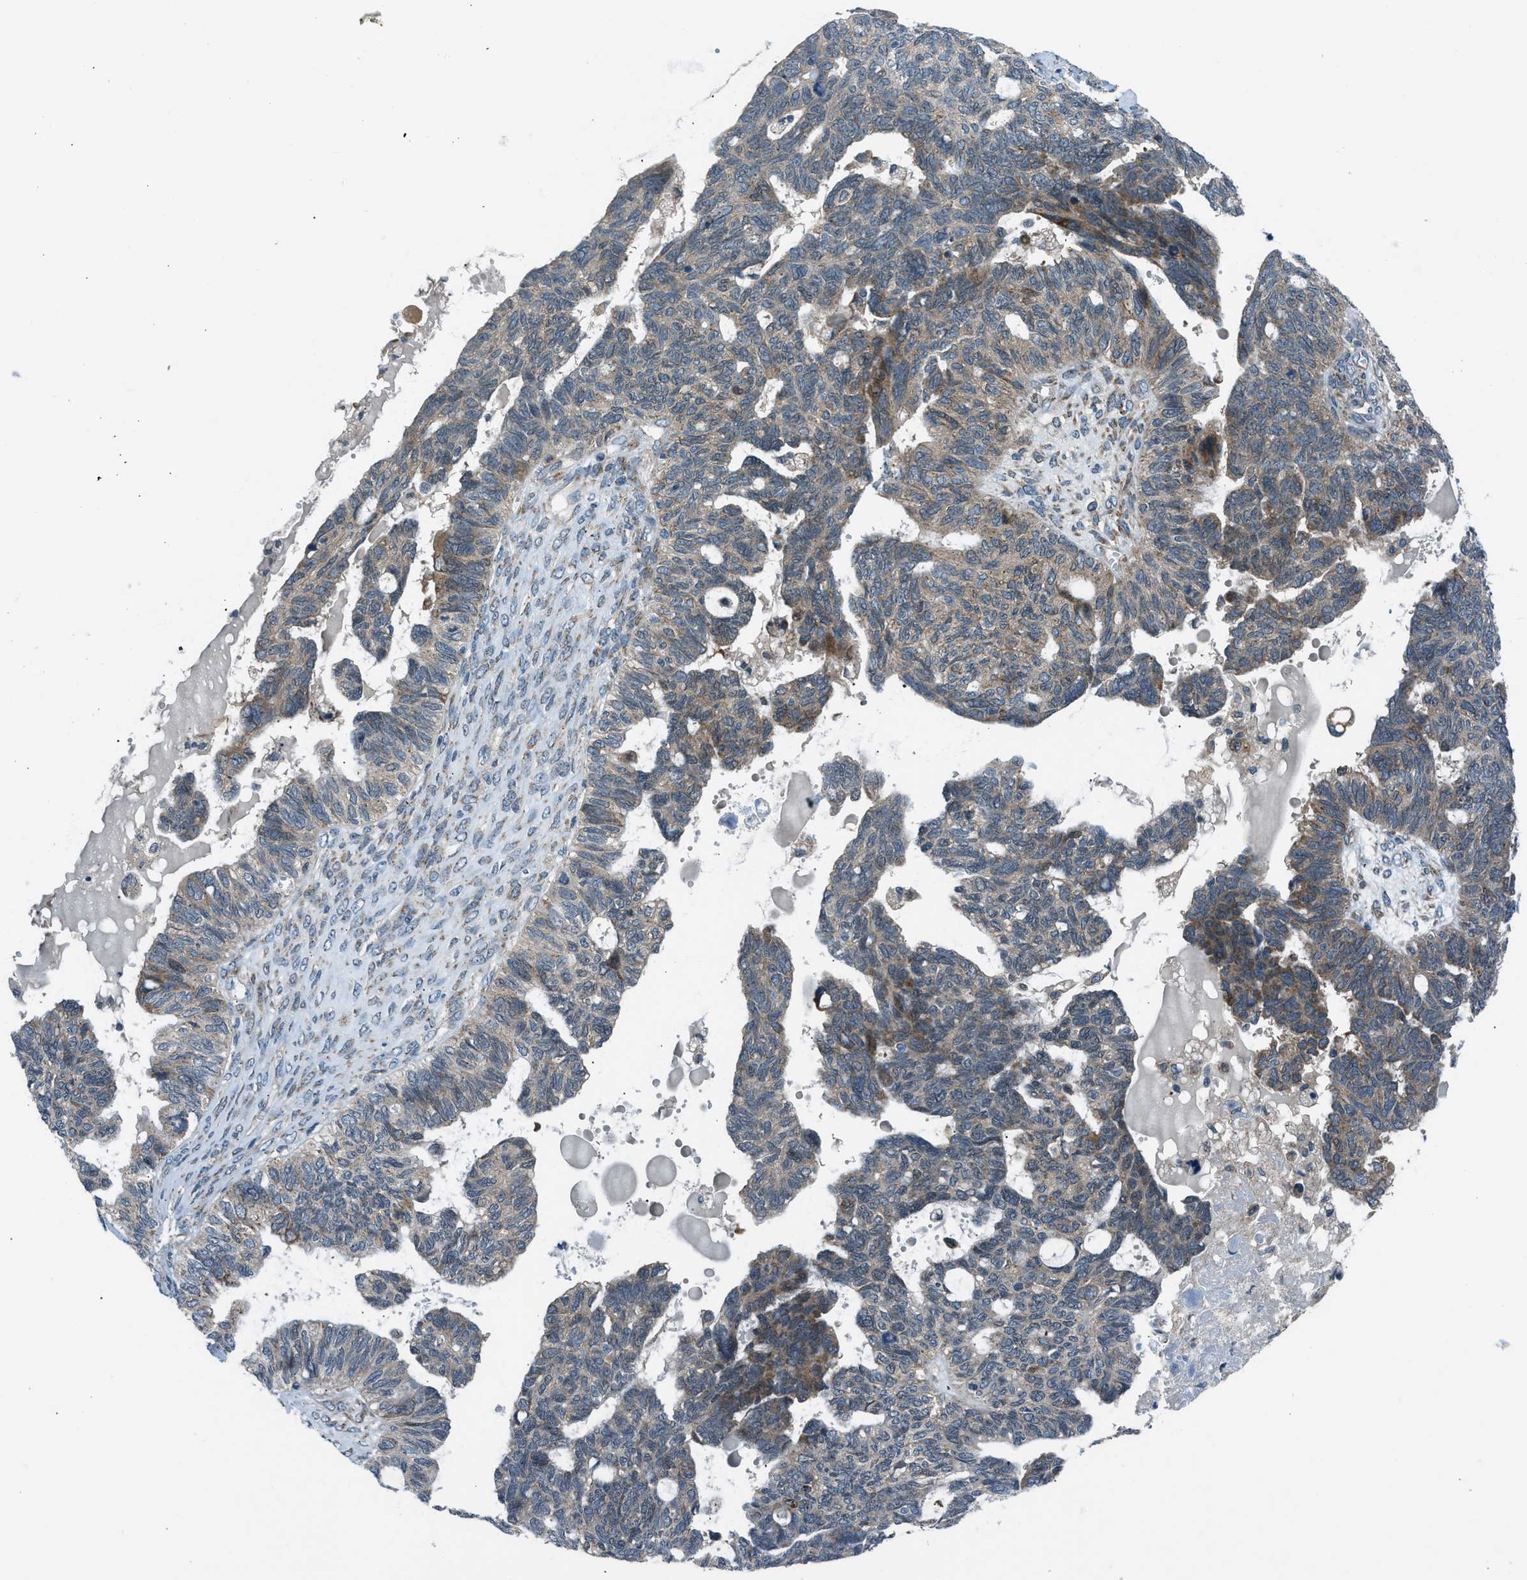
{"staining": {"intensity": "moderate", "quantity": "25%-75%", "location": "cytoplasmic/membranous"}, "tissue": "ovarian cancer", "cell_type": "Tumor cells", "image_type": "cancer", "snomed": [{"axis": "morphology", "description": "Cystadenocarcinoma, serous, NOS"}, {"axis": "topography", "description": "Ovary"}], "caption": "Protein staining displays moderate cytoplasmic/membranous positivity in about 25%-75% of tumor cells in ovarian serous cystadenocarcinoma.", "gene": "EDARADD", "patient": {"sex": "female", "age": 79}}